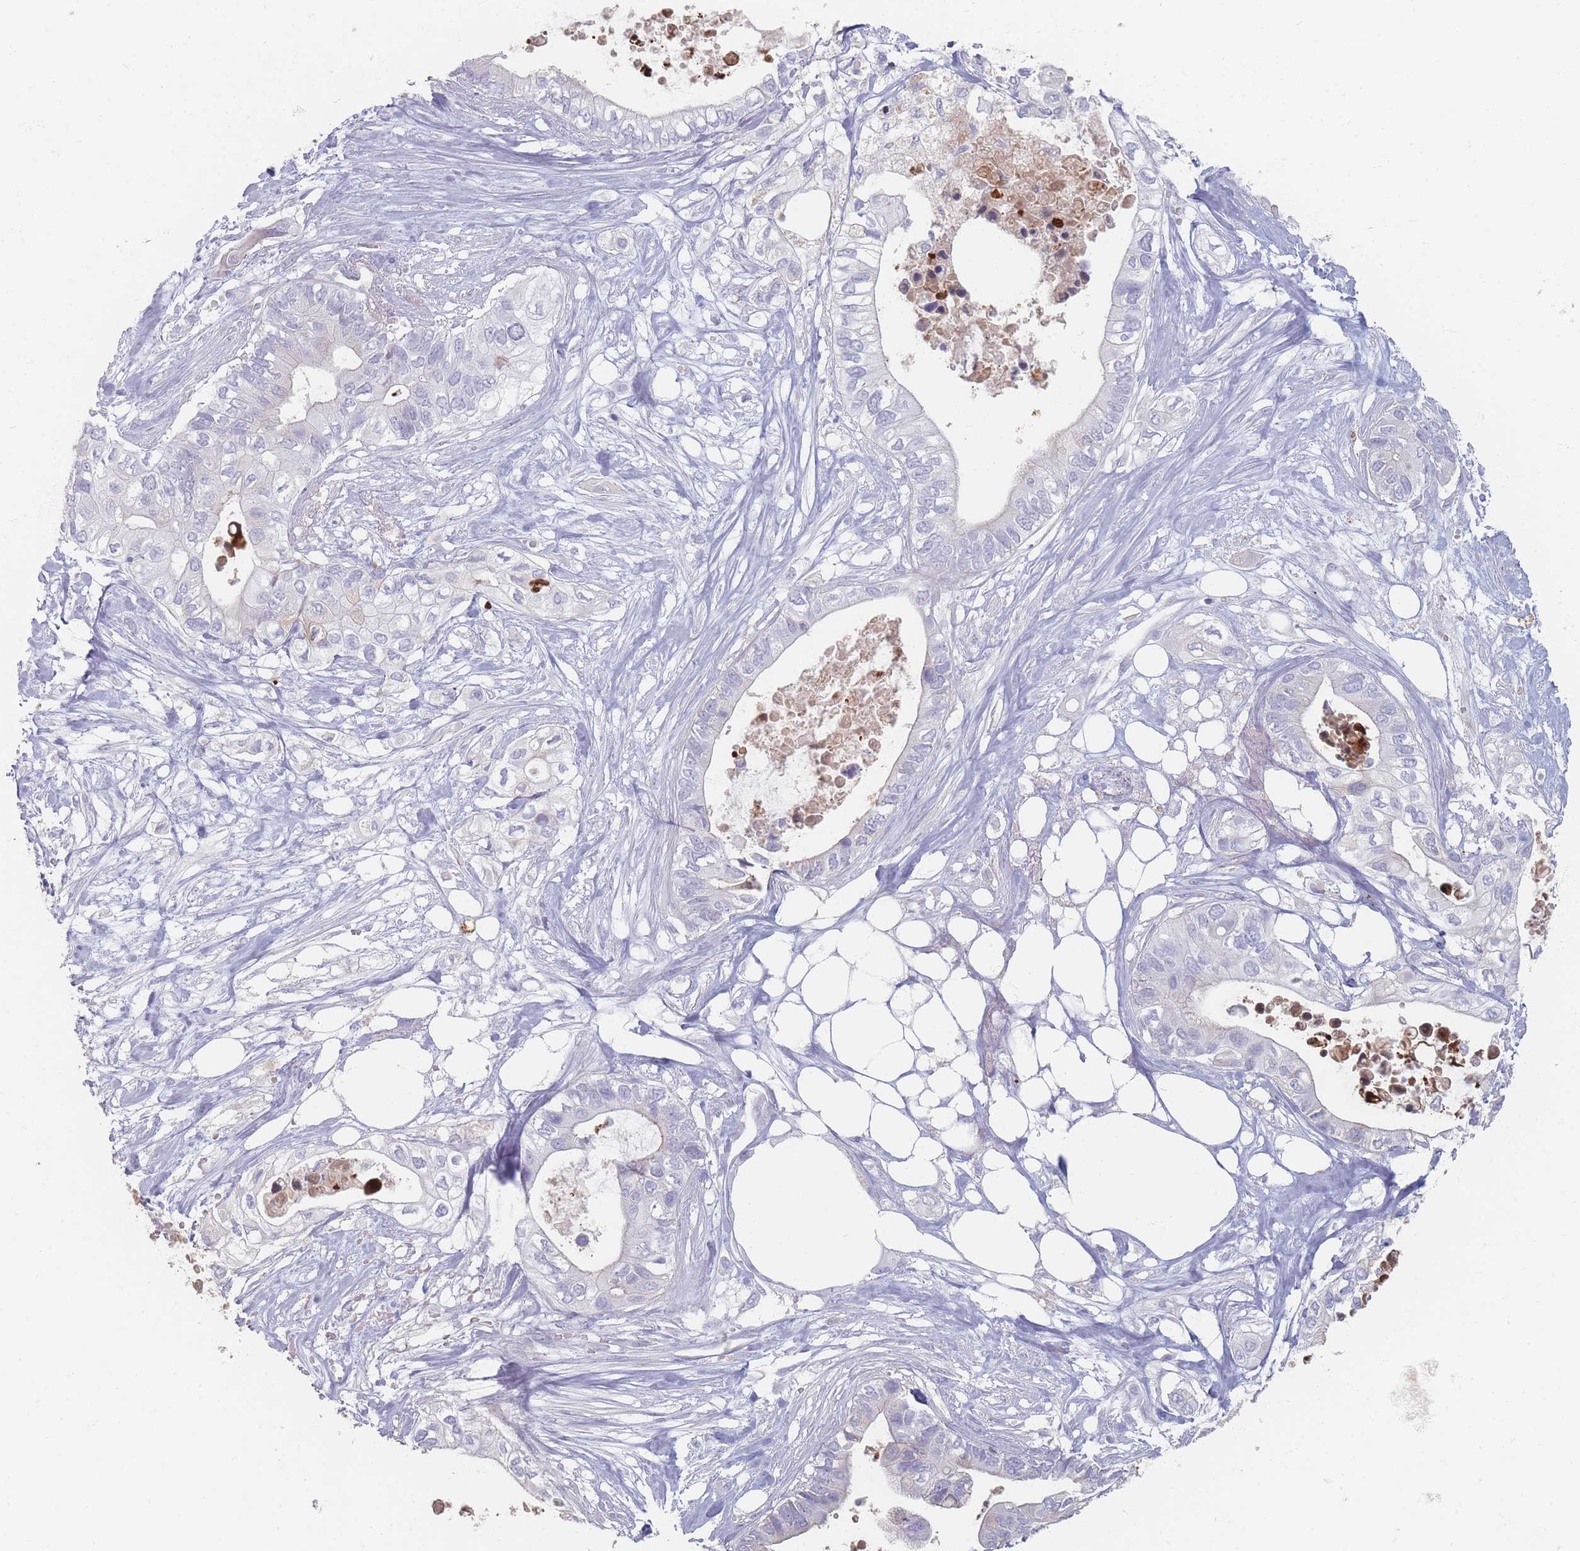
{"staining": {"intensity": "negative", "quantity": "none", "location": "none"}, "tissue": "pancreatic cancer", "cell_type": "Tumor cells", "image_type": "cancer", "snomed": [{"axis": "morphology", "description": "Adenocarcinoma, NOS"}, {"axis": "topography", "description": "Pancreas"}], "caption": "Adenocarcinoma (pancreatic) was stained to show a protein in brown. There is no significant expression in tumor cells.", "gene": "HELZ2", "patient": {"sex": "female", "age": 63}}